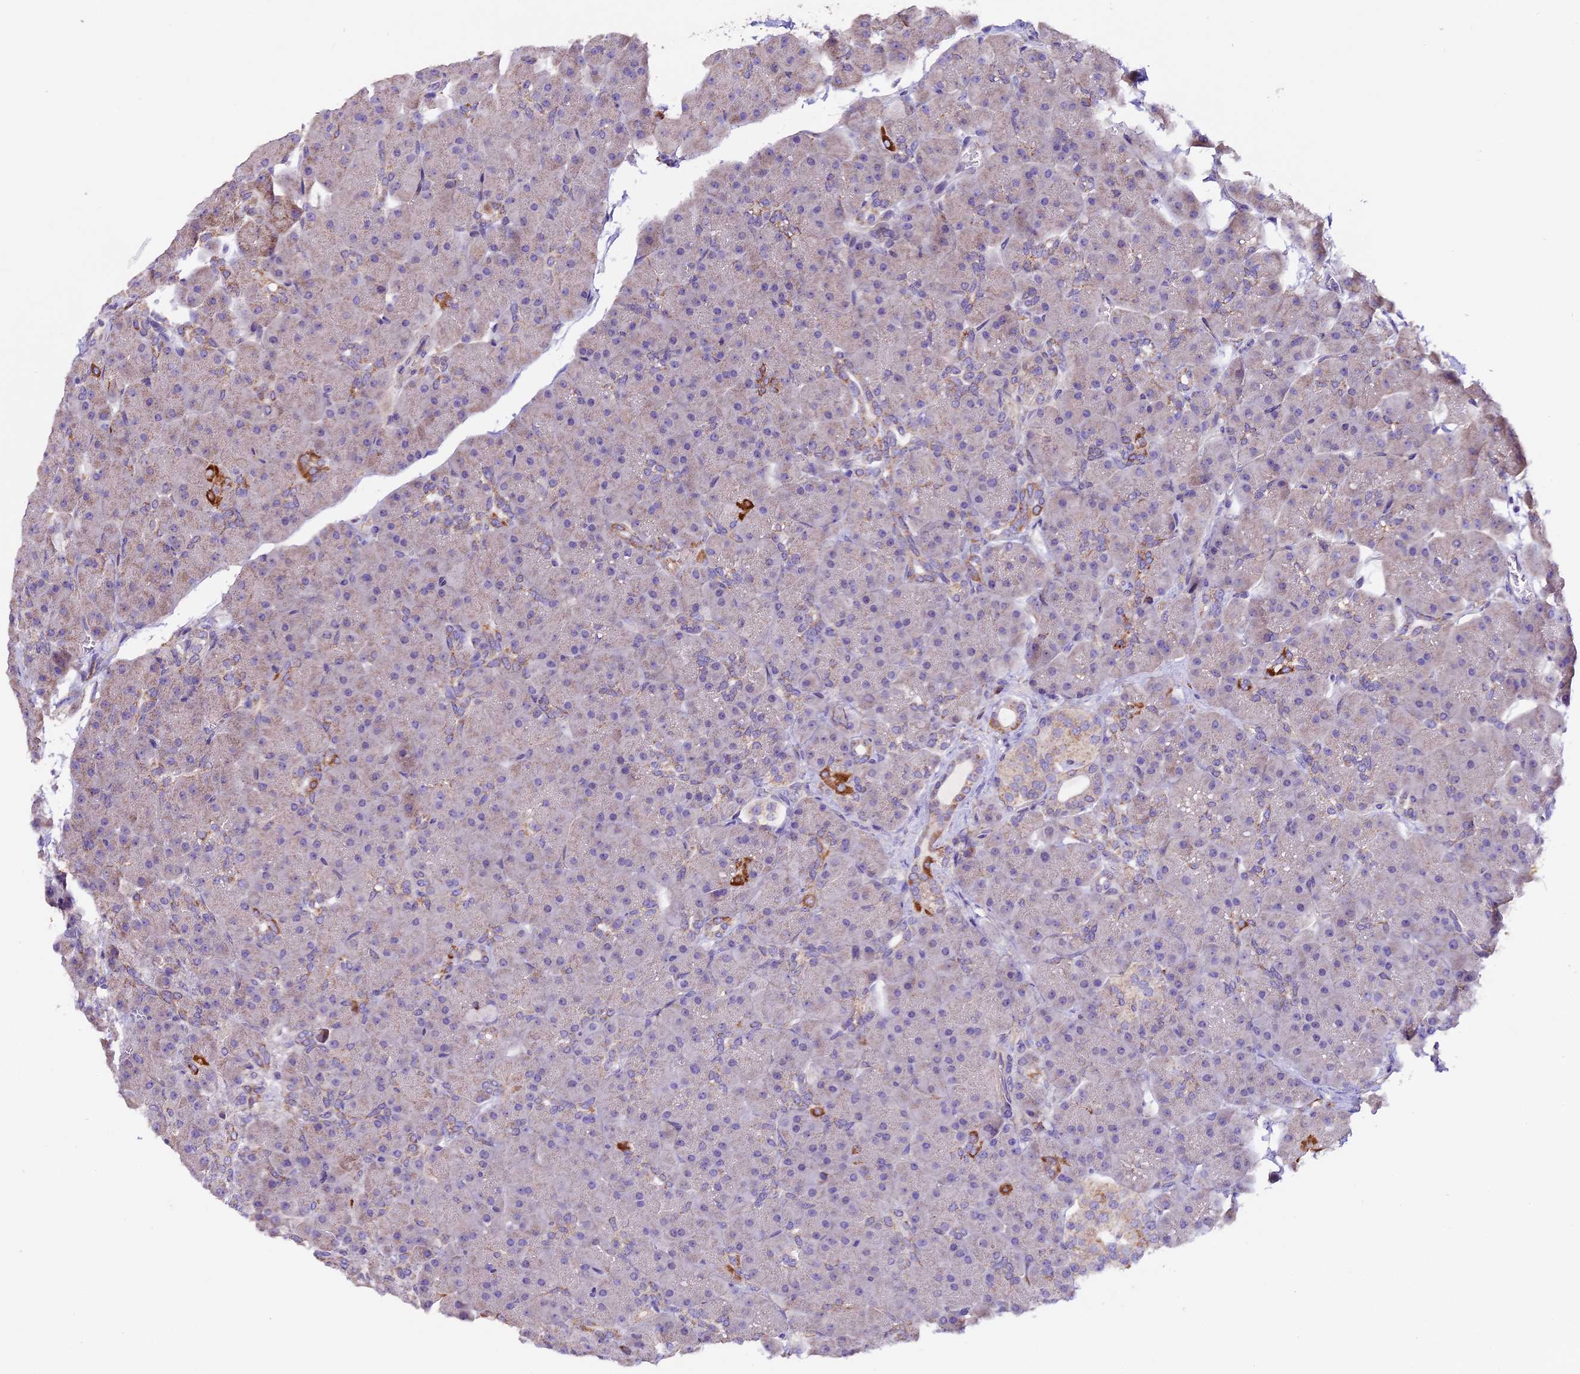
{"staining": {"intensity": "strong", "quantity": "<25%", "location": "cytoplasmic/membranous"}, "tissue": "pancreas", "cell_type": "Exocrine glandular cells", "image_type": "normal", "snomed": [{"axis": "morphology", "description": "Normal tissue, NOS"}, {"axis": "topography", "description": "Pancreas"}], "caption": "Protein staining of benign pancreas displays strong cytoplasmic/membranous positivity in about <25% of exocrine glandular cells. (Stains: DAB (3,3'-diaminobenzidine) in brown, nuclei in blue, Microscopy: brightfield microscopy at high magnification).", "gene": "DDX28", "patient": {"sex": "male", "age": 66}}